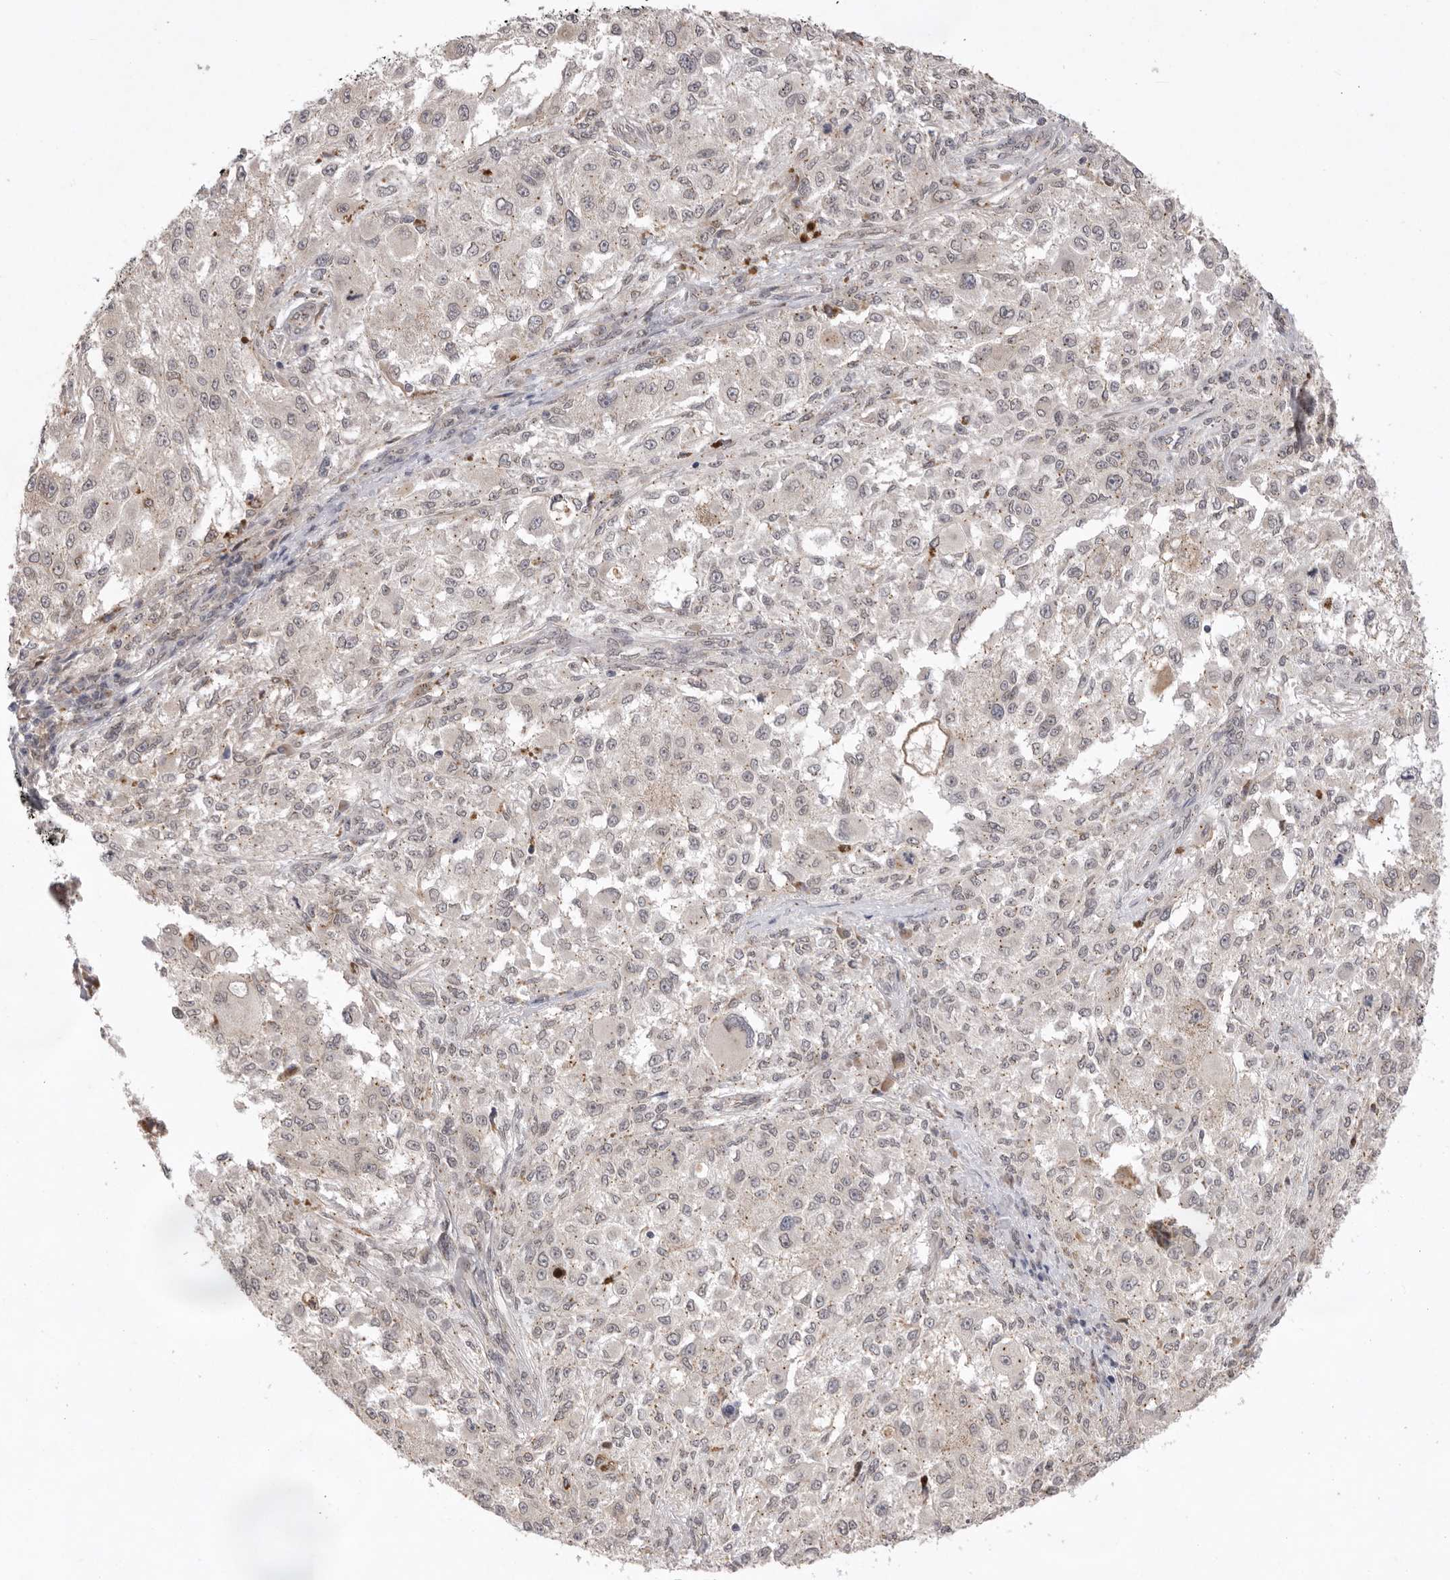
{"staining": {"intensity": "negative", "quantity": "none", "location": "none"}, "tissue": "melanoma", "cell_type": "Tumor cells", "image_type": "cancer", "snomed": [{"axis": "morphology", "description": "Necrosis, NOS"}, {"axis": "morphology", "description": "Malignant melanoma, NOS"}, {"axis": "topography", "description": "Skin"}], "caption": "IHC photomicrograph of neoplastic tissue: malignant melanoma stained with DAB (3,3'-diaminobenzidine) displays no significant protein staining in tumor cells.", "gene": "TLR3", "patient": {"sex": "female", "age": 87}}